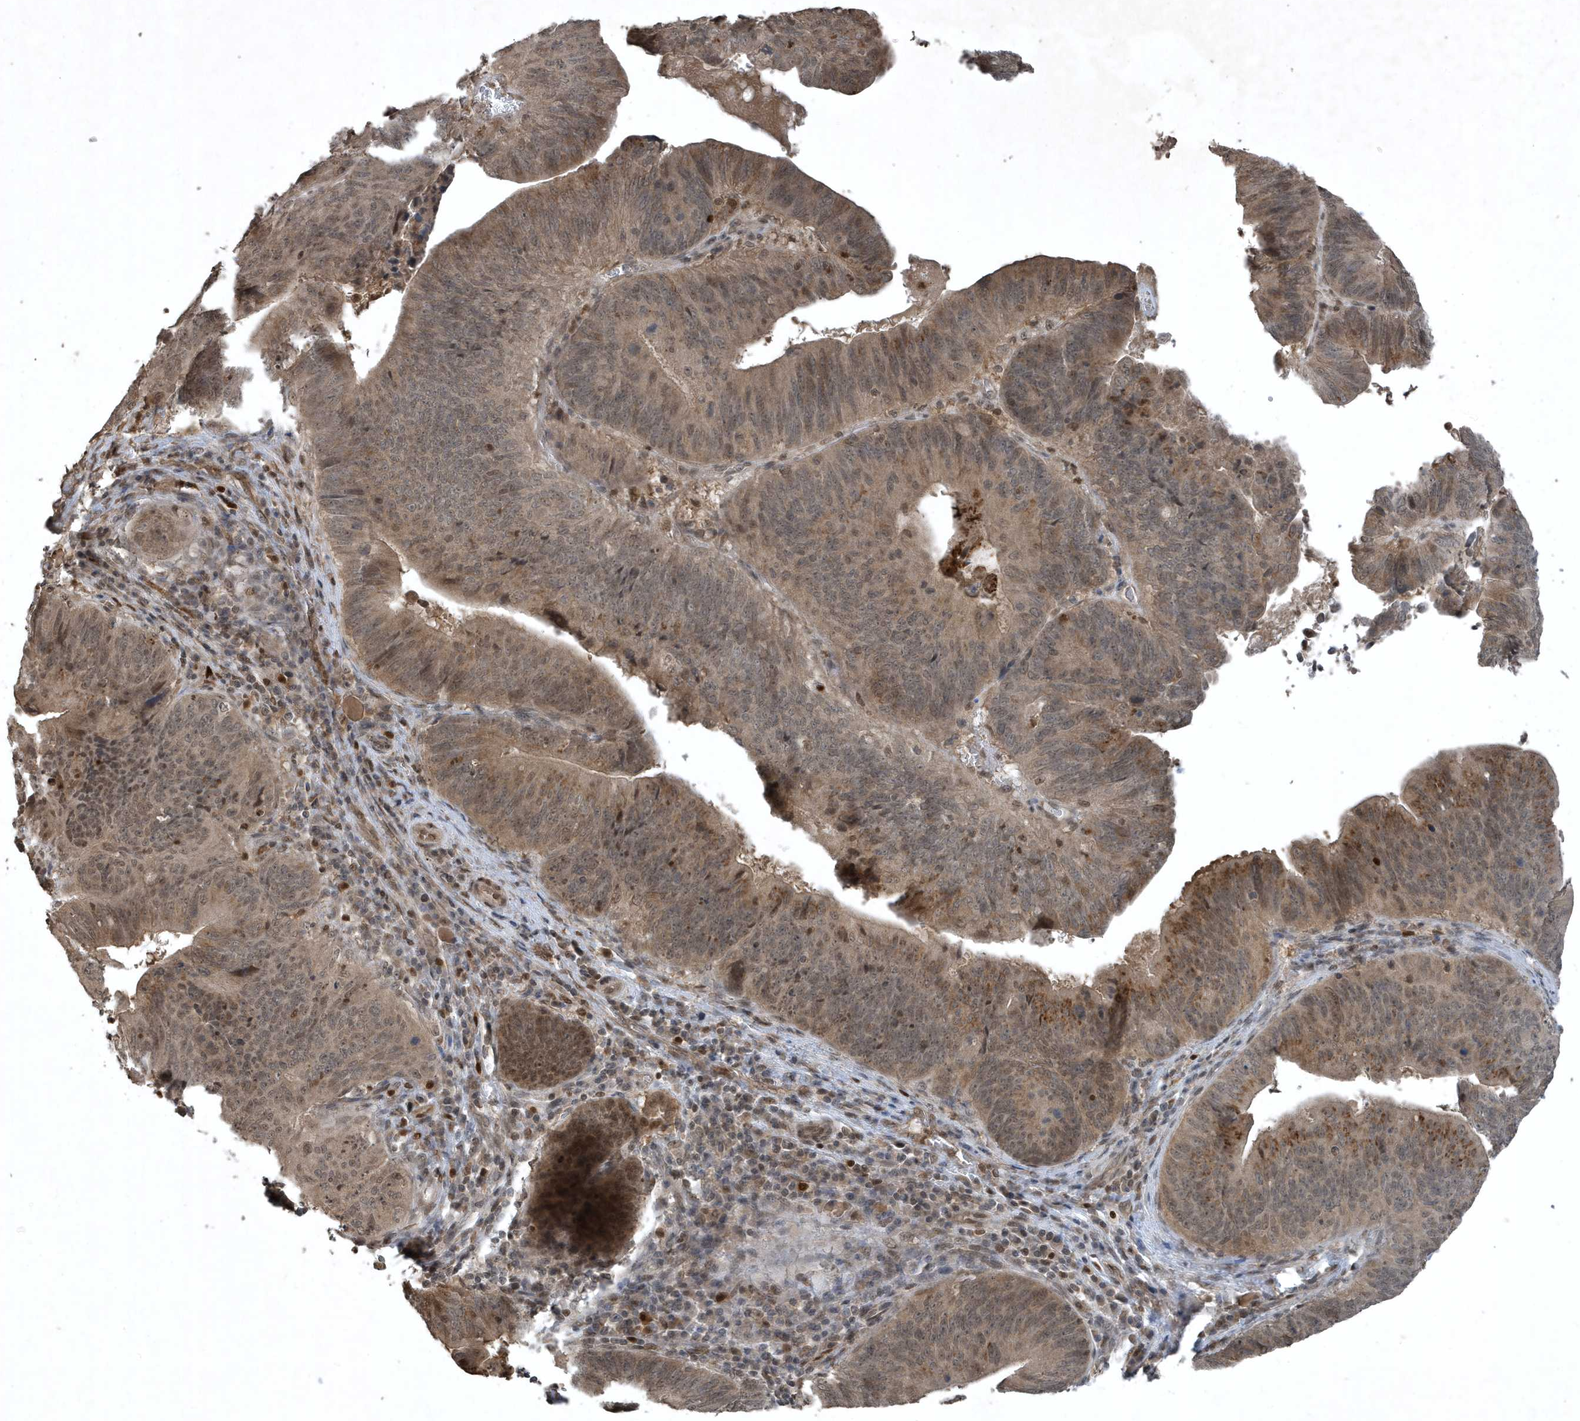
{"staining": {"intensity": "moderate", "quantity": "25%-75%", "location": "cytoplasmic/membranous,nuclear"}, "tissue": "pancreatic cancer", "cell_type": "Tumor cells", "image_type": "cancer", "snomed": [{"axis": "morphology", "description": "Adenocarcinoma, NOS"}, {"axis": "topography", "description": "Pancreas"}], "caption": "Protein expression analysis of human pancreatic cancer reveals moderate cytoplasmic/membranous and nuclear positivity in approximately 25%-75% of tumor cells.", "gene": "HSPA1A", "patient": {"sex": "male", "age": 63}}